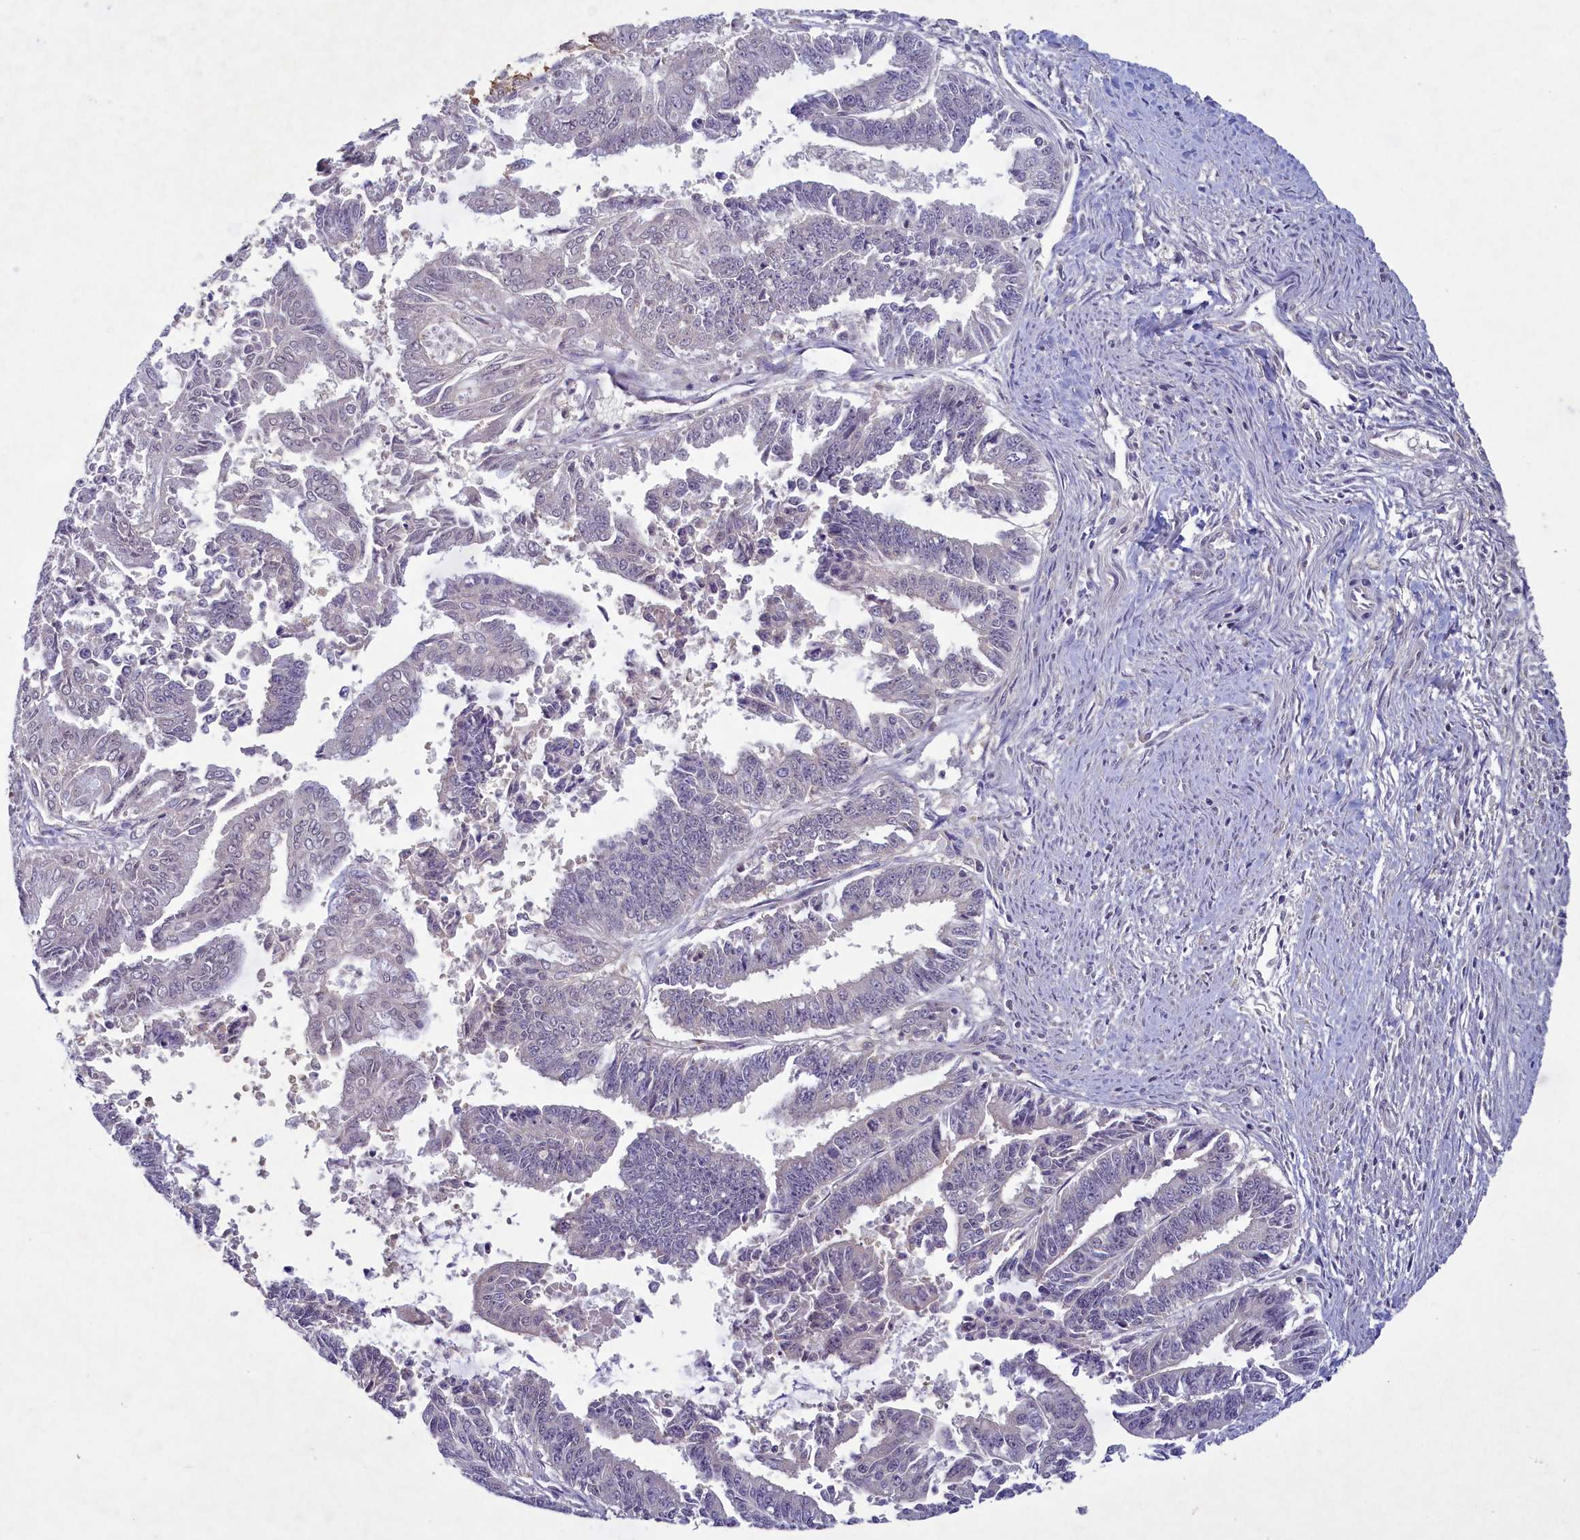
{"staining": {"intensity": "negative", "quantity": "none", "location": "none"}, "tissue": "endometrial cancer", "cell_type": "Tumor cells", "image_type": "cancer", "snomed": [{"axis": "morphology", "description": "Adenocarcinoma, NOS"}, {"axis": "topography", "description": "Endometrium"}], "caption": "A photomicrograph of endometrial adenocarcinoma stained for a protein shows no brown staining in tumor cells.", "gene": "NUBP1", "patient": {"sex": "female", "age": 73}}